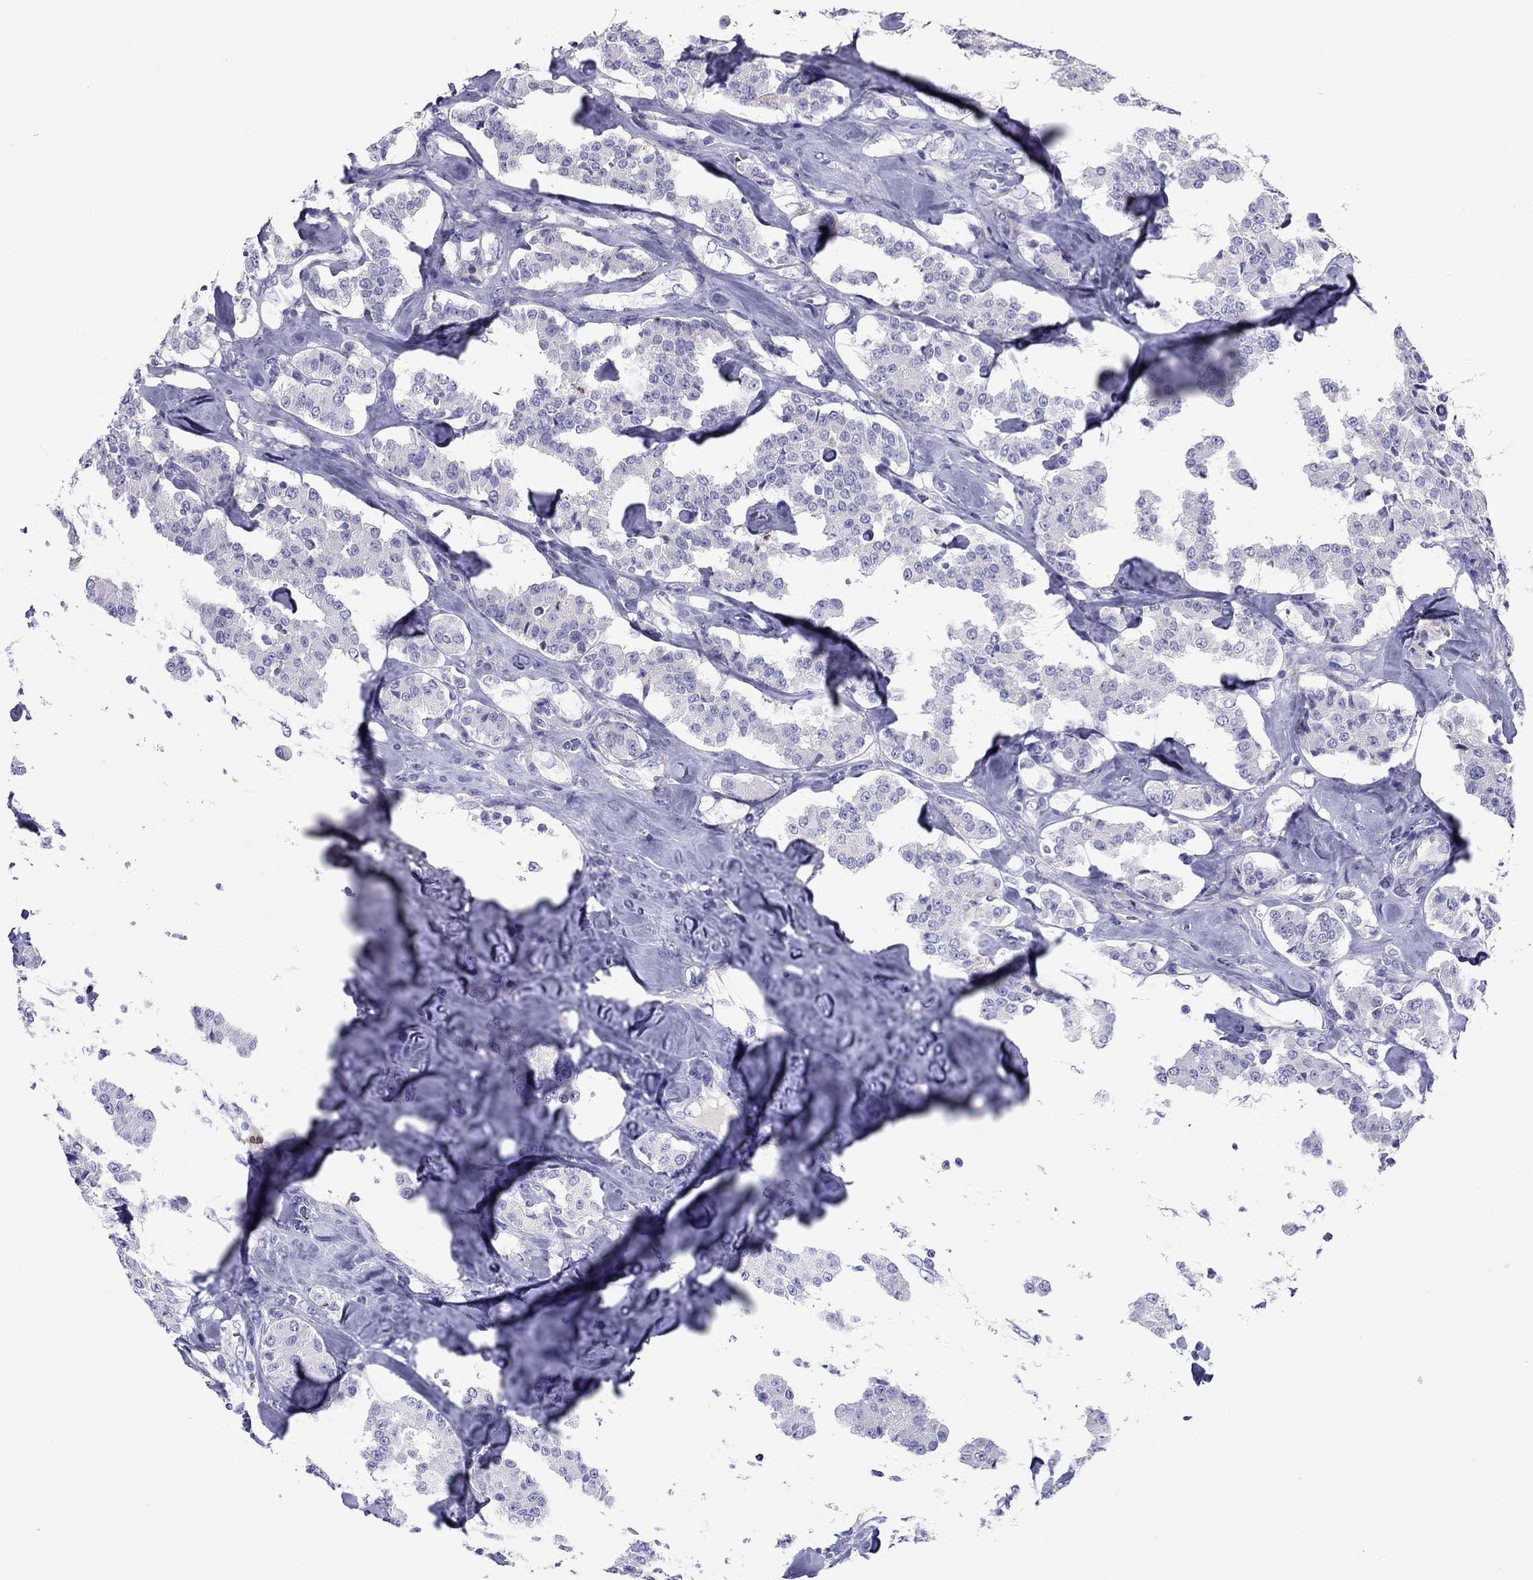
{"staining": {"intensity": "negative", "quantity": "none", "location": "none"}, "tissue": "carcinoid", "cell_type": "Tumor cells", "image_type": "cancer", "snomed": [{"axis": "morphology", "description": "Carcinoid, malignant, NOS"}, {"axis": "topography", "description": "Pancreas"}], "caption": "Immunohistochemistry of carcinoid exhibits no staining in tumor cells.", "gene": "CMYA5", "patient": {"sex": "male", "age": 41}}